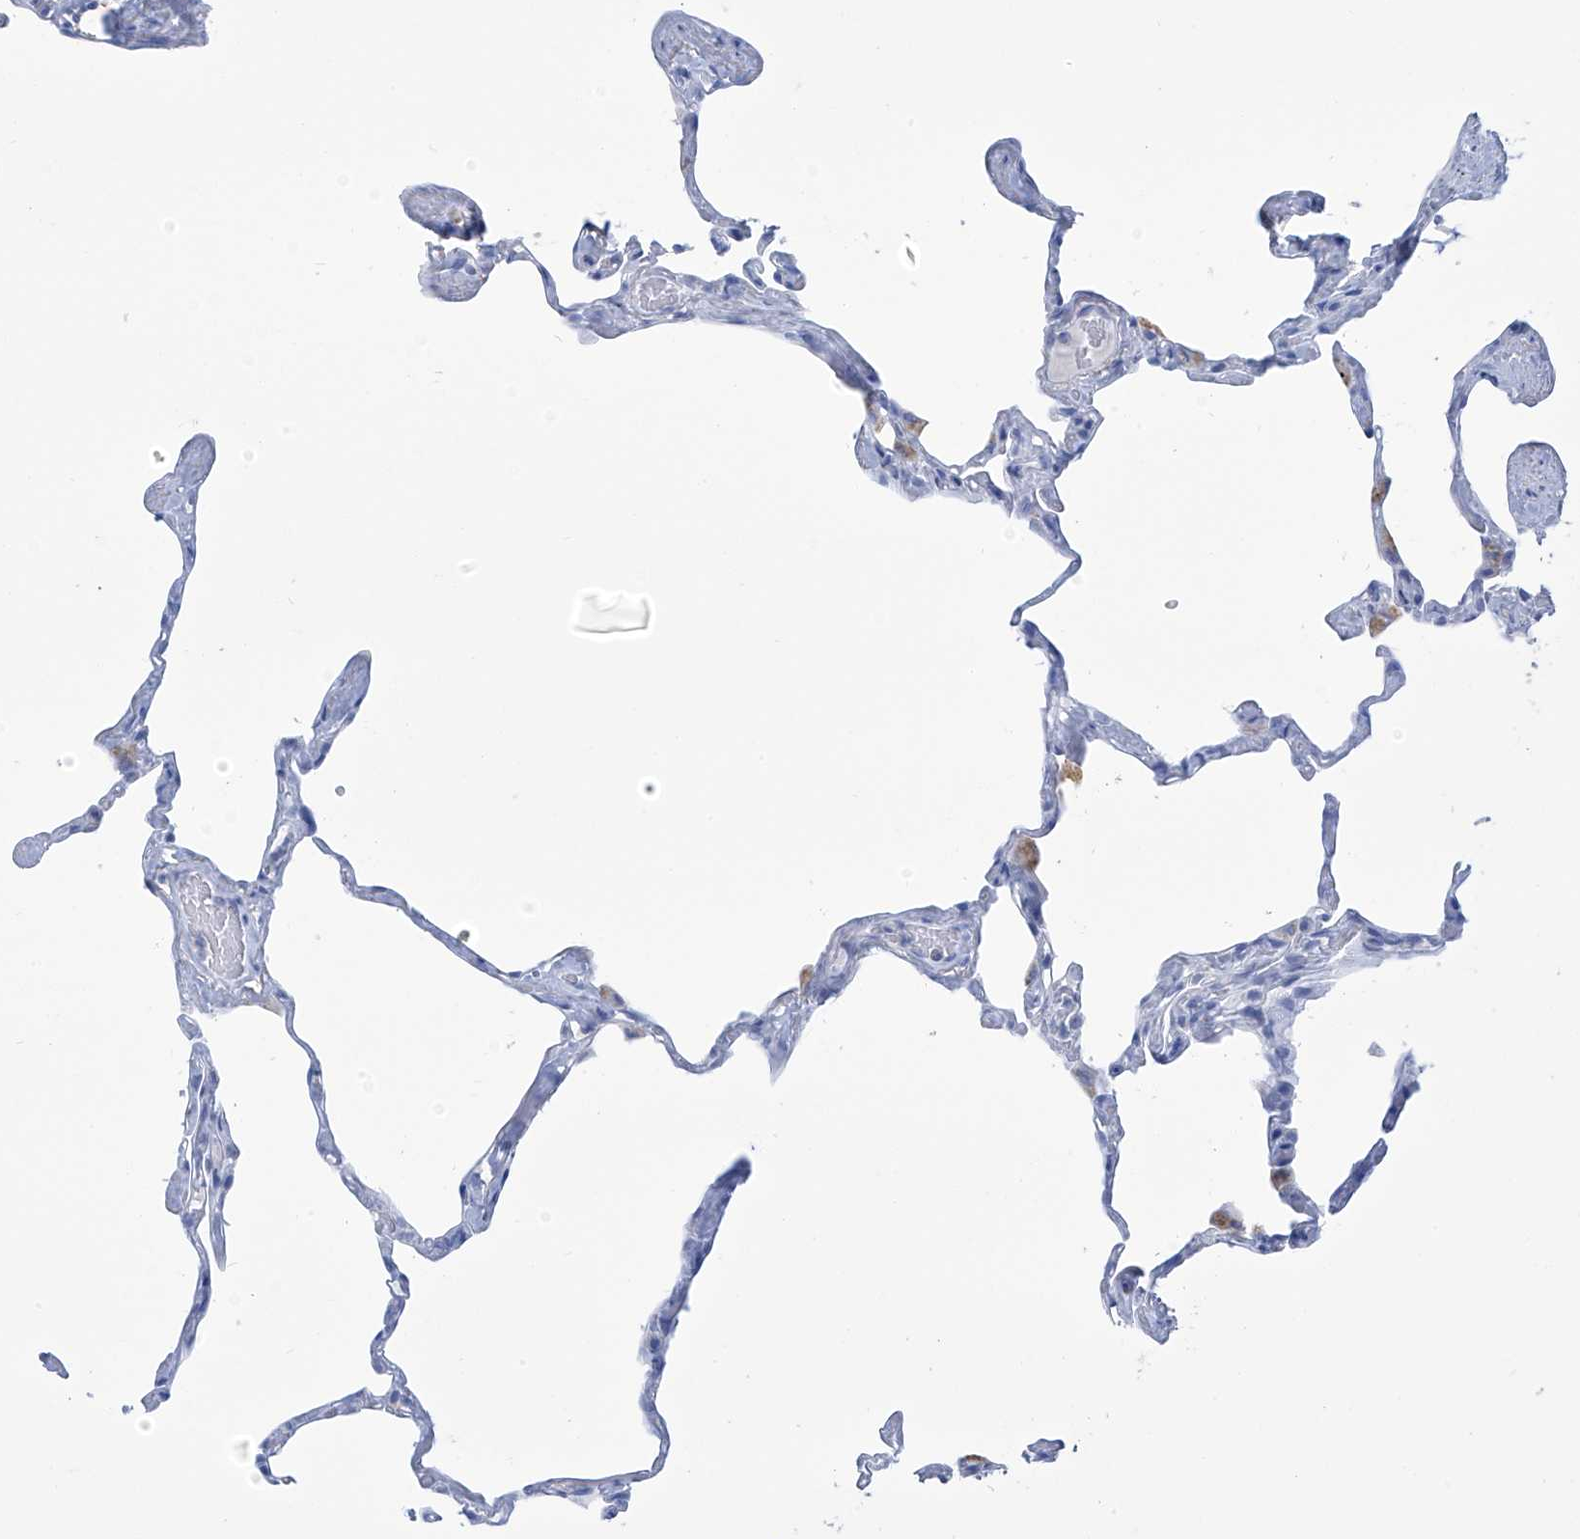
{"staining": {"intensity": "negative", "quantity": "none", "location": "none"}, "tissue": "lung", "cell_type": "Alveolar cells", "image_type": "normal", "snomed": [{"axis": "morphology", "description": "Normal tissue, NOS"}, {"axis": "topography", "description": "Lung"}], "caption": "IHC photomicrograph of benign human lung stained for a protein (brown), which demonstrates no expression in alveolar cells.", "gene": "OGT", "patient": {"sex": "male", "age": 65}}